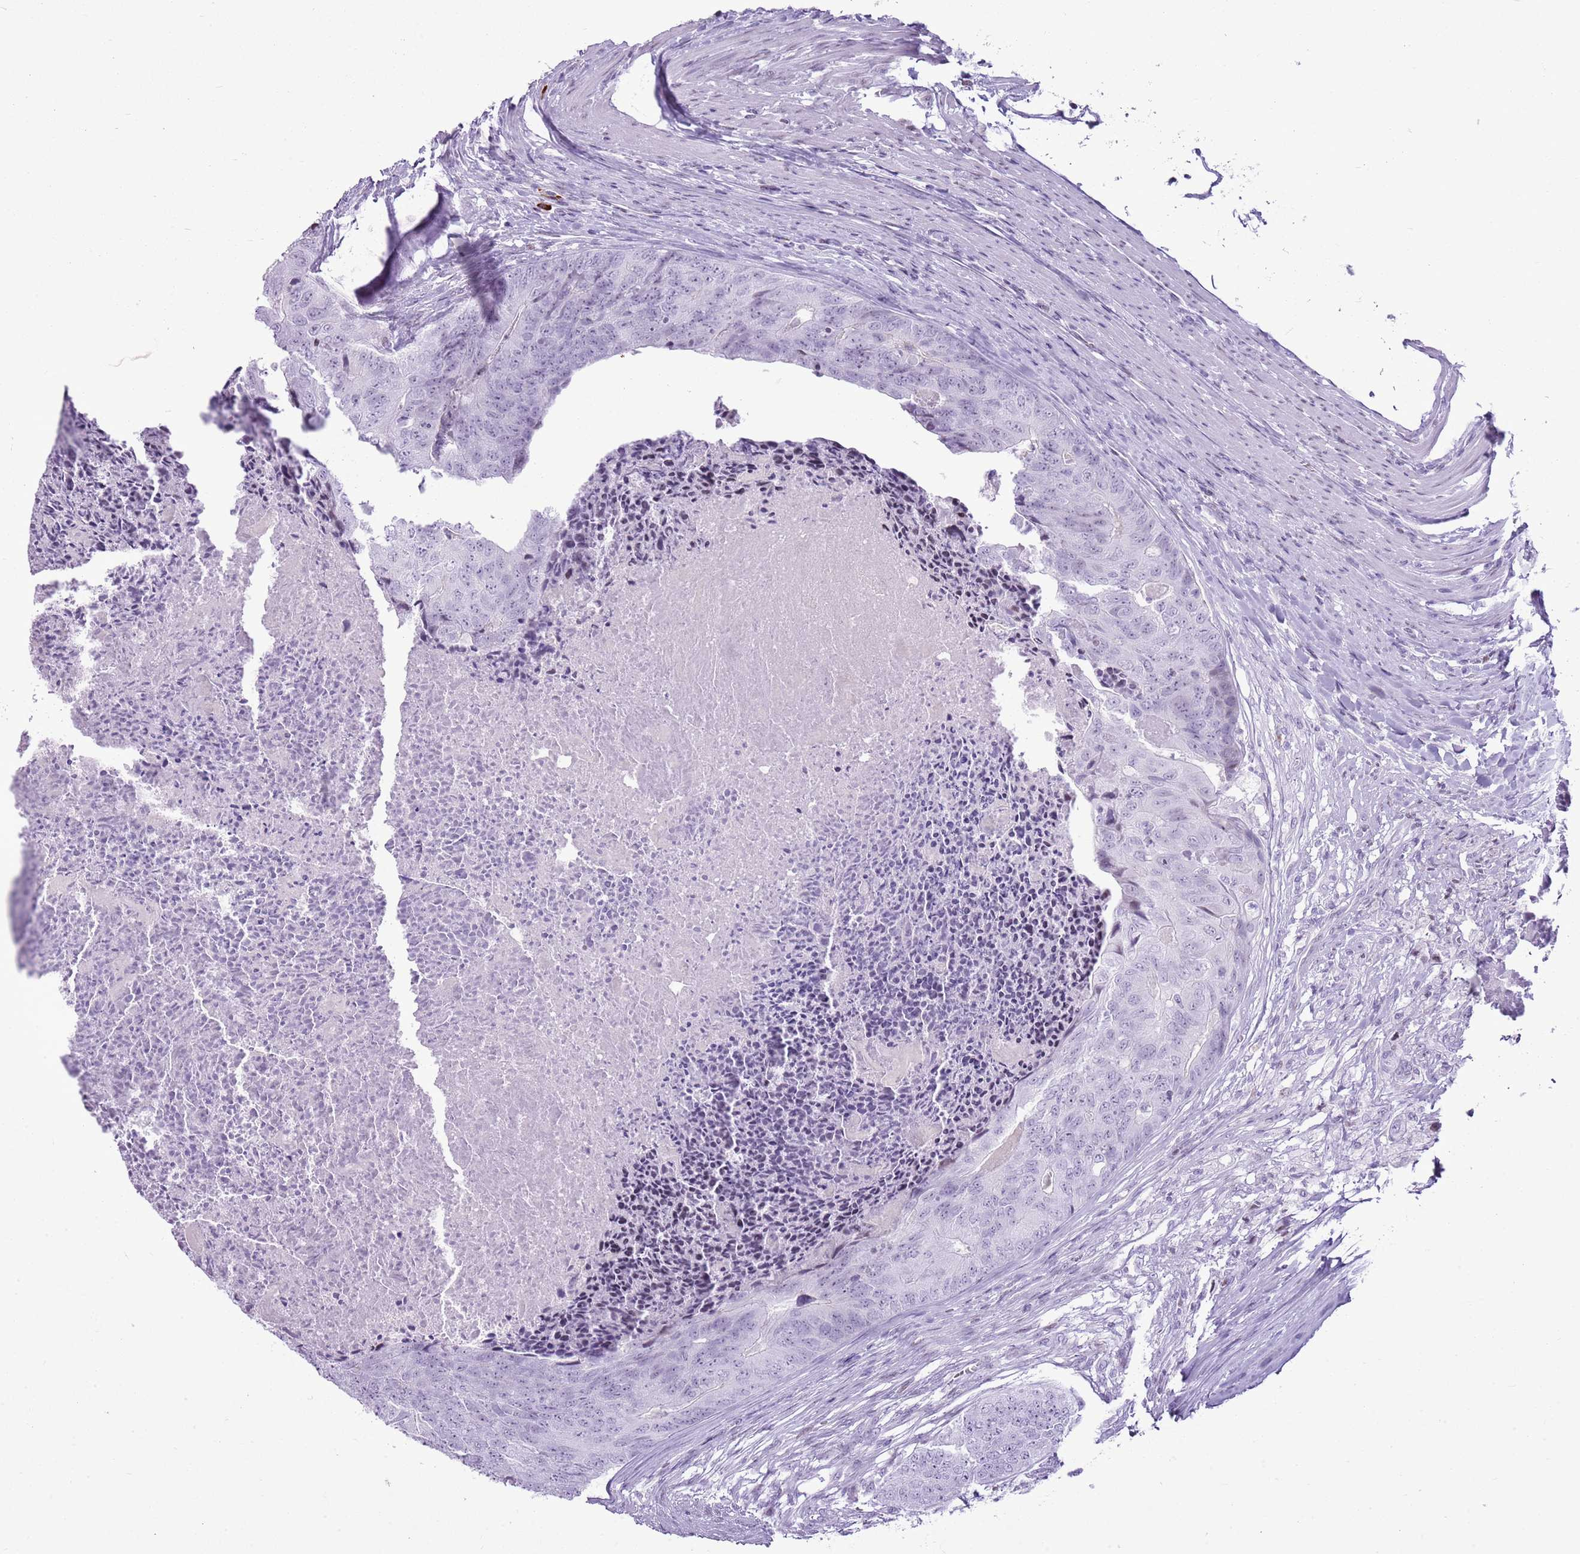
{"staining": {"intensity": "negative", "quantity": "none", "location": "none"}, "tissue": "colorectal cancer", "cell_type": "Tumor cells", "image_type": "cancer", "snomed": [{"axis": "morphology", "description": "Adenocarcinoma, NOS"}, {"axis": "topography", "description": "Colon"}], "caption": "Colorectal adenocarcinoma was stained to show a protein in brown. There is no significant staining in tumor cells.", "gene": "ASIP", "patient": {"sex": "female", "age": 67}}